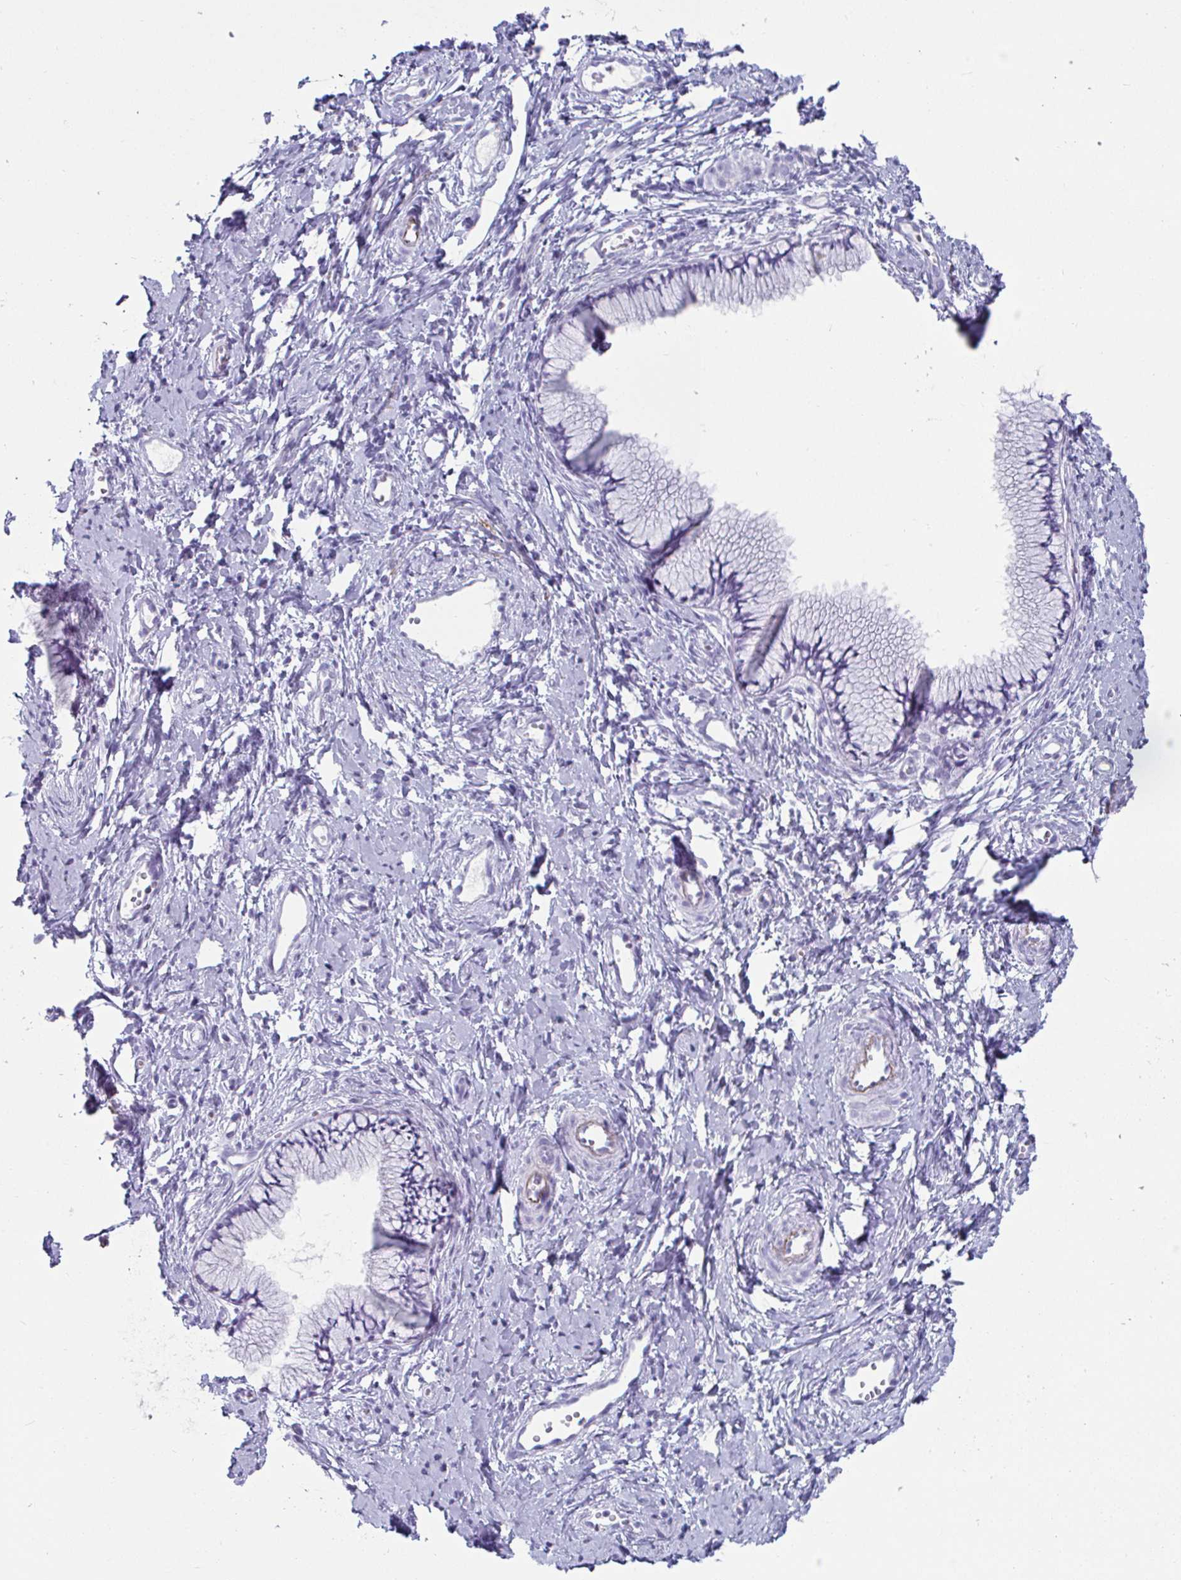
{"staining": {"intensity": "negative", "quantity": "none", "location": "none"}, "tissue": "cervix", "cell_type": "Glandular cells", "image_type": "normal", "snomed": [{"axis": "morphology", "description": "Normal tissue, NOS"}, {"axis": "topography", "description": "Cervix"}], "caption": "Immunohistochemistry (IHC) image of unremarkable human cervix stained for a protein (brown), which reveals no expression in glandular cells.", "gene": "CREG2", "patient": {"sex": "female", "age": 40}}